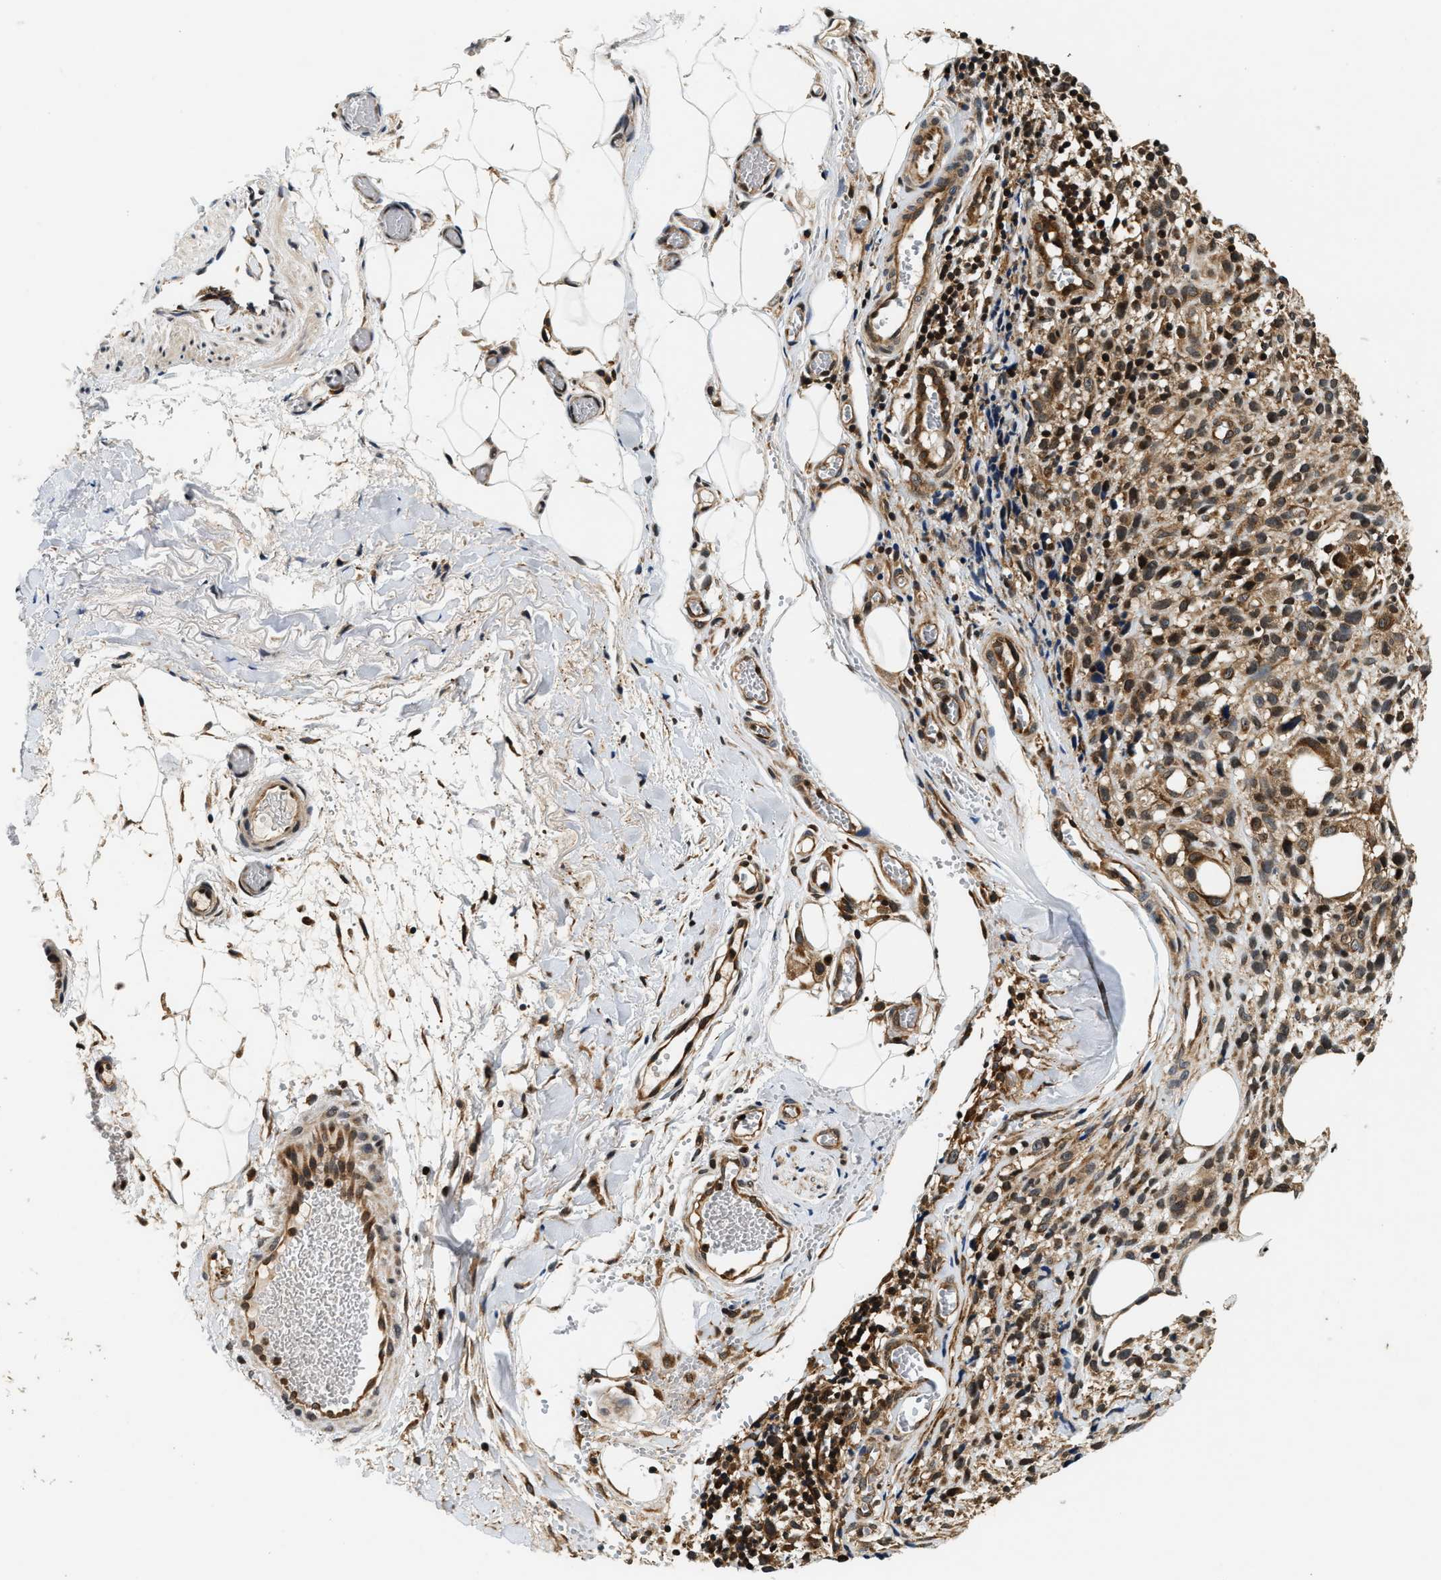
{"staining": {"intensity": "moderate", "quantity": ">75%", "location": "cytoplasmic/membranous"}, "tissue": "melanoma", "cell_type": "Tumor cells", "image_type": "cancer", "snomed": [{"axis": "morphology", "description": "Malignant melanoma, NOS"}, {"axis": "topography", "description": "Skin"}], "caption": "Protein staining of melanoma tissue exhibits moderate cytoplasmic/membranous positivity in approximately >75% of tumor cells.", "gene": "SAMD9", "patient": {"sex": "female", "age": 55}}